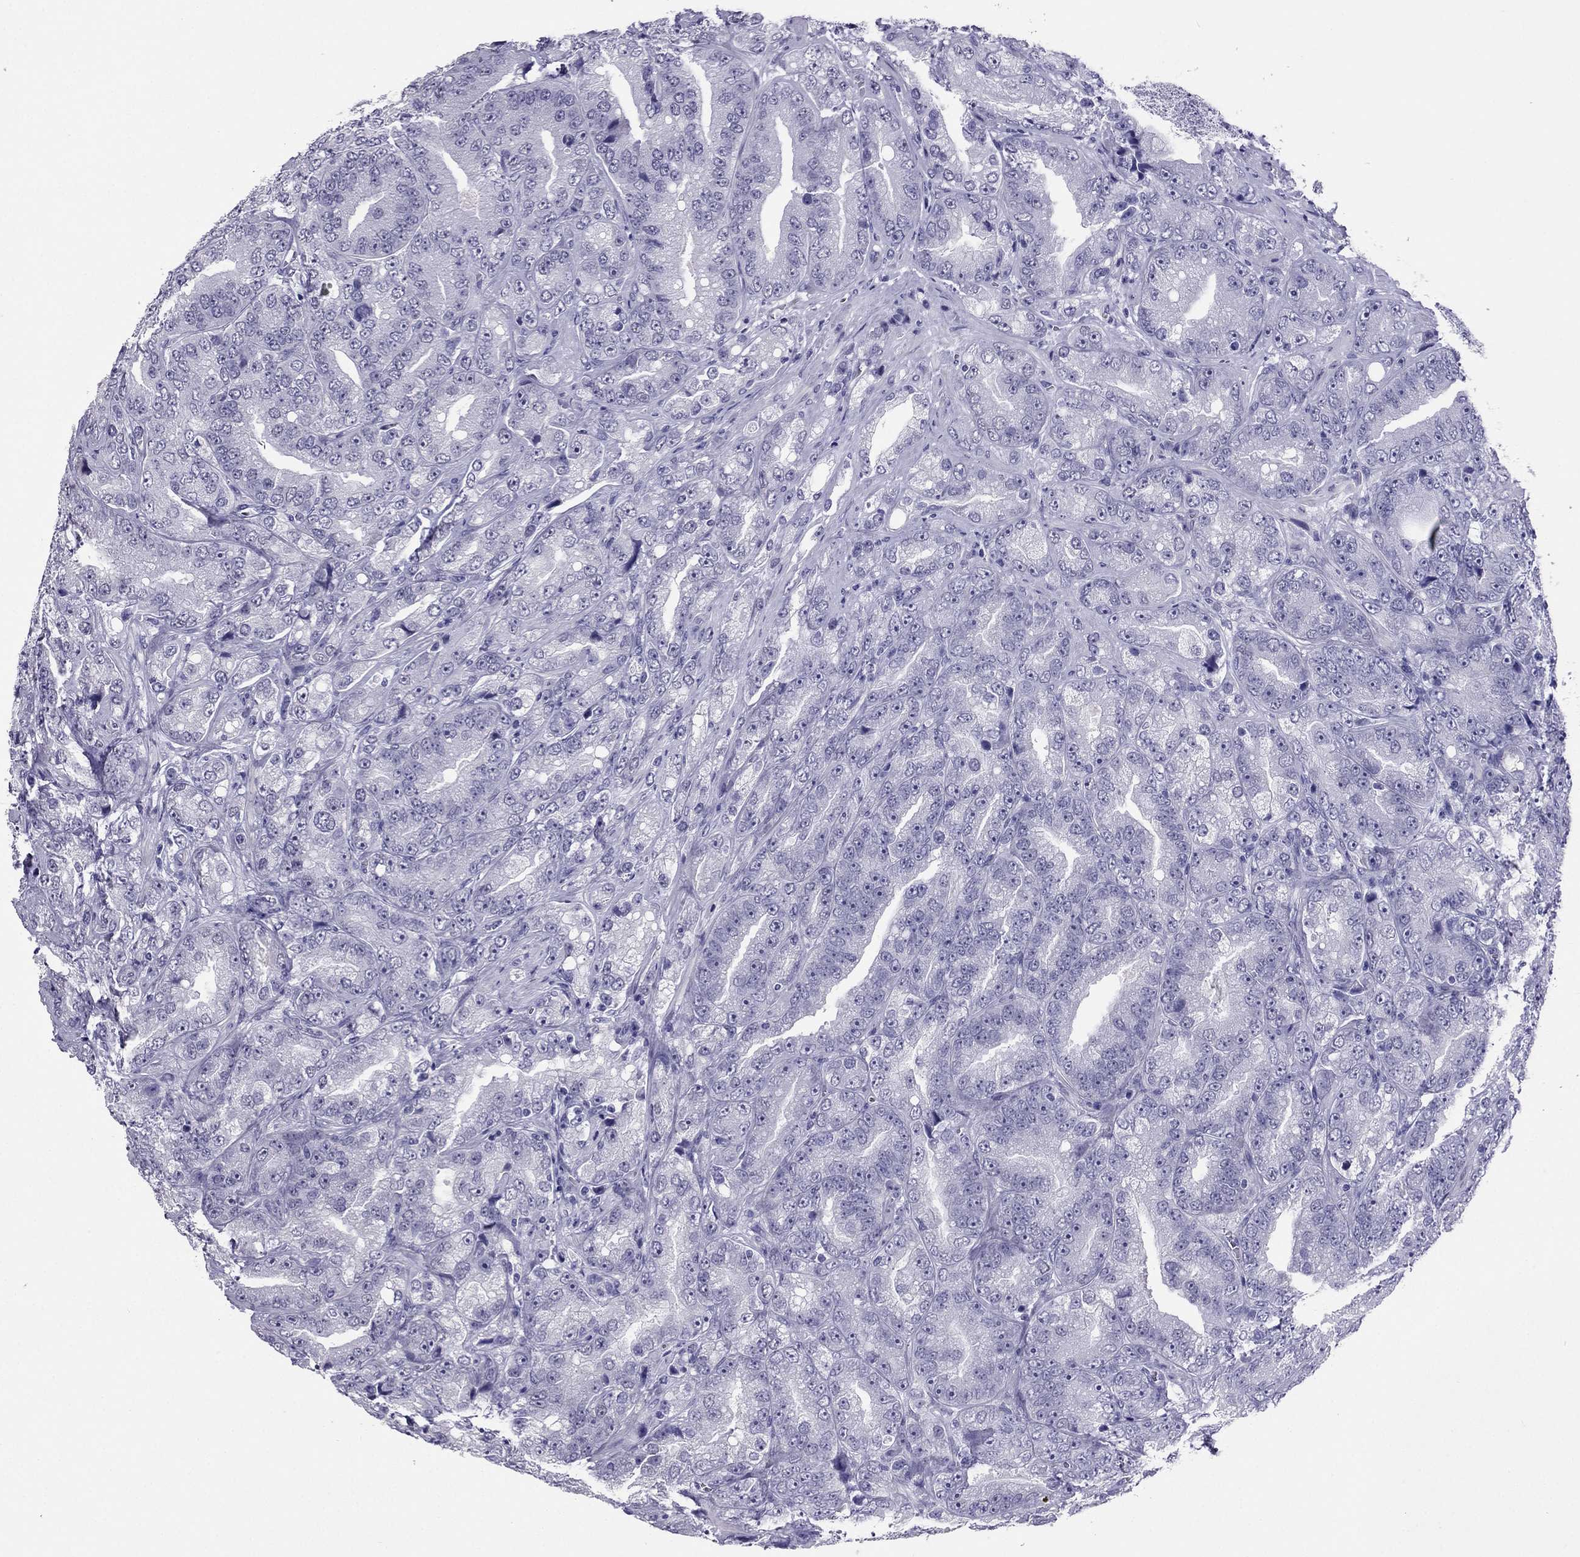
{"staining": {"intensity": "negative", "quantity": "none", "location": "none"}, "tissue": "prostate cancer", "cell_type": "Tumor cells", "image_type": "cancer", "snomed": [{"axis": "morphology", "description": "Adenocarcinoma, NOS"}, {"axis": "topography", "description": "Prostate"}], "caption": "This is an immunohistochemistry photomicrograph of prostate cancer (adenocarcinoma). There is no positivity in tumor cells.", "gene": "CROCC2", "patient": {"sex": "male", "age": 63}}